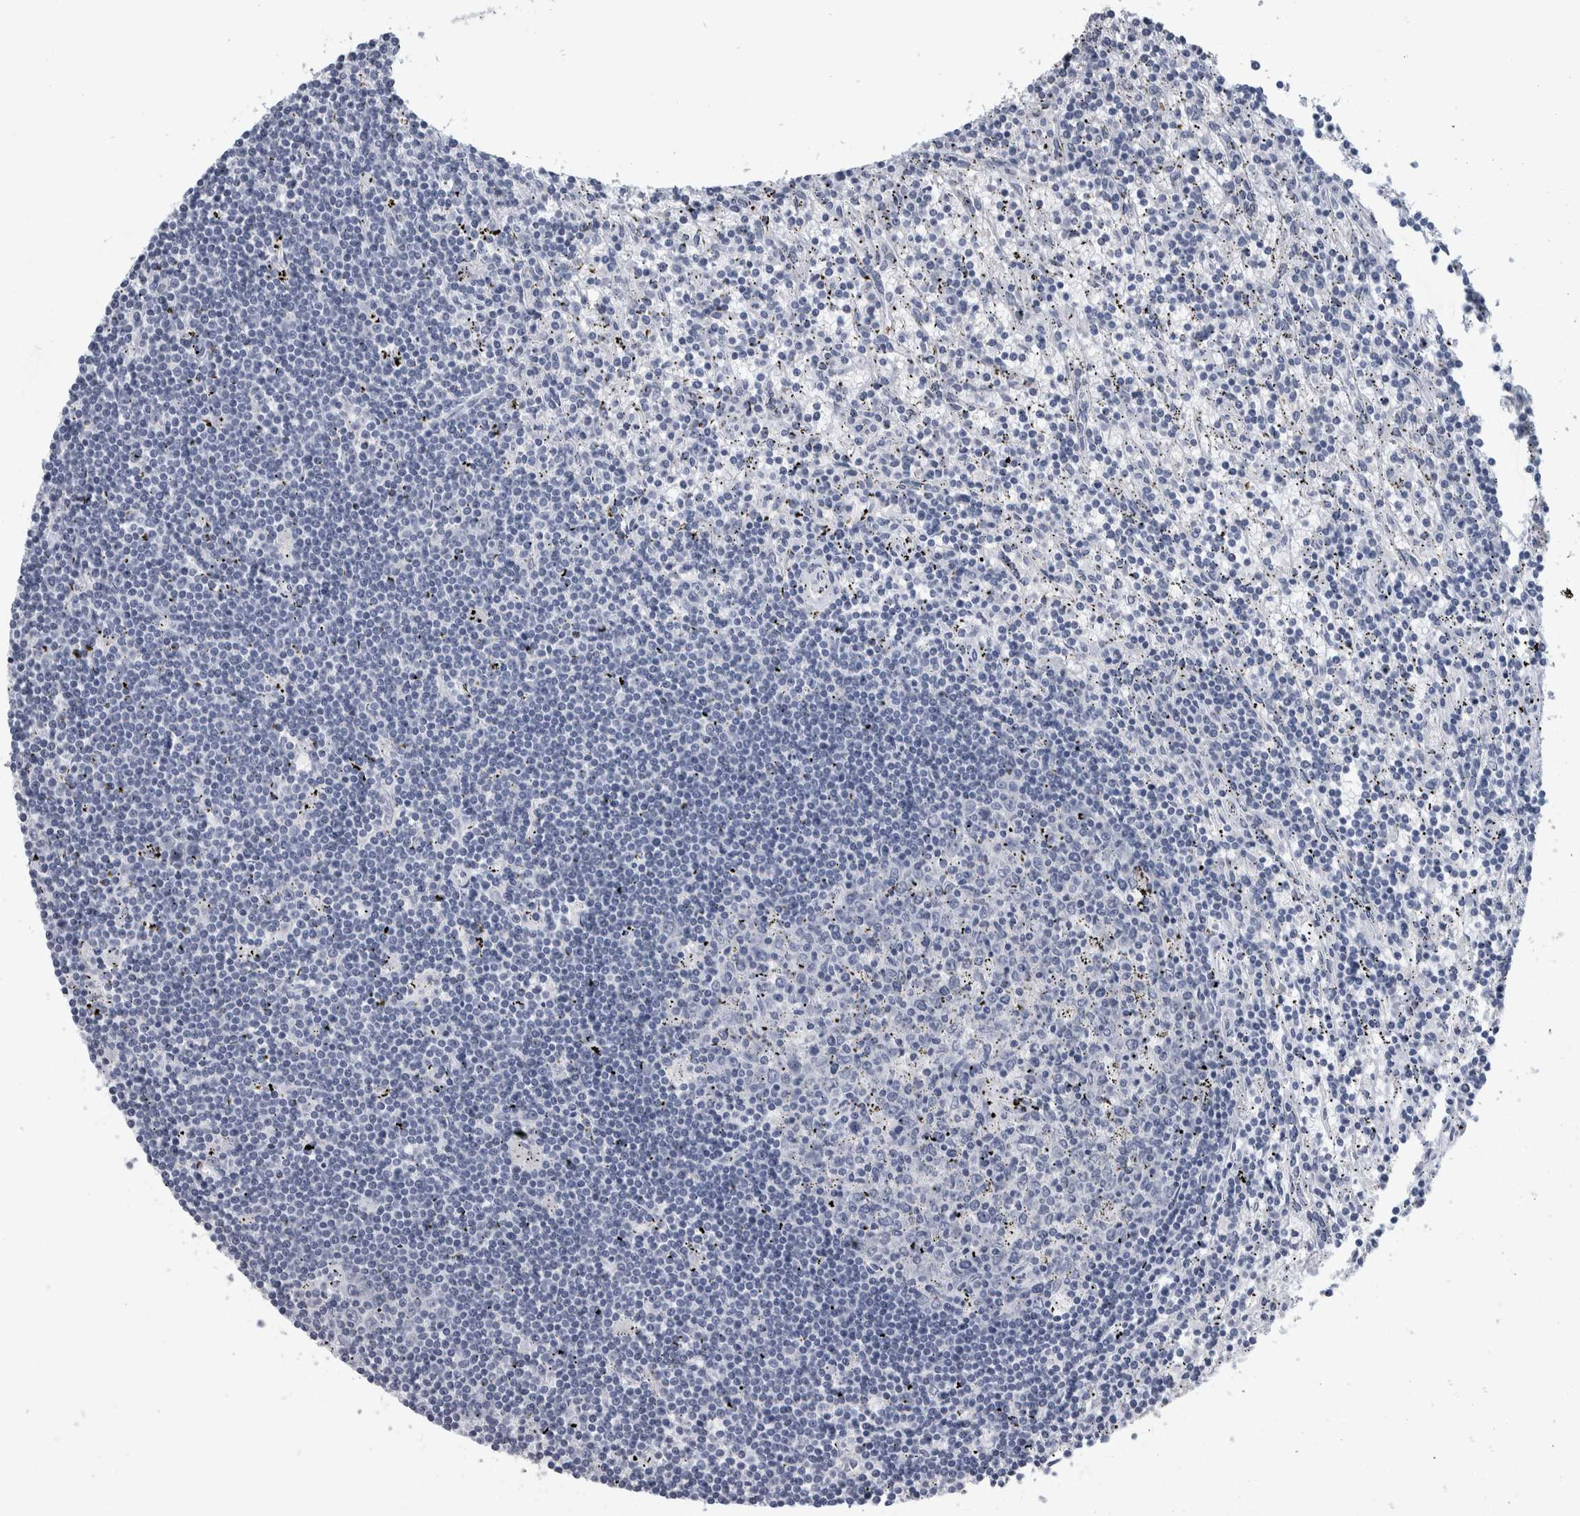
{"staining": {"intensity": "negative", "quantity": "none", "location": "none"}, "tissue": "lymphoma", "cell_type": "Tumor cells", "image_type": "cancer", "snomed": [{"axis": "morphology", "description": "Malignant lymphoma, non-Hodgkin's type, Low grade"}, {"axis": "topography", "description": "Spleen"}], "caption": "Immunohistochemistry histopathology image of neoplastic tissue: human low-grade malignant lymphoma, non-Hodgkin's type stained with DAB exhibits no significant protein expression in tumor cells.", "gene": "CDH17", "patient": {"sex": "male", "age": 76}}